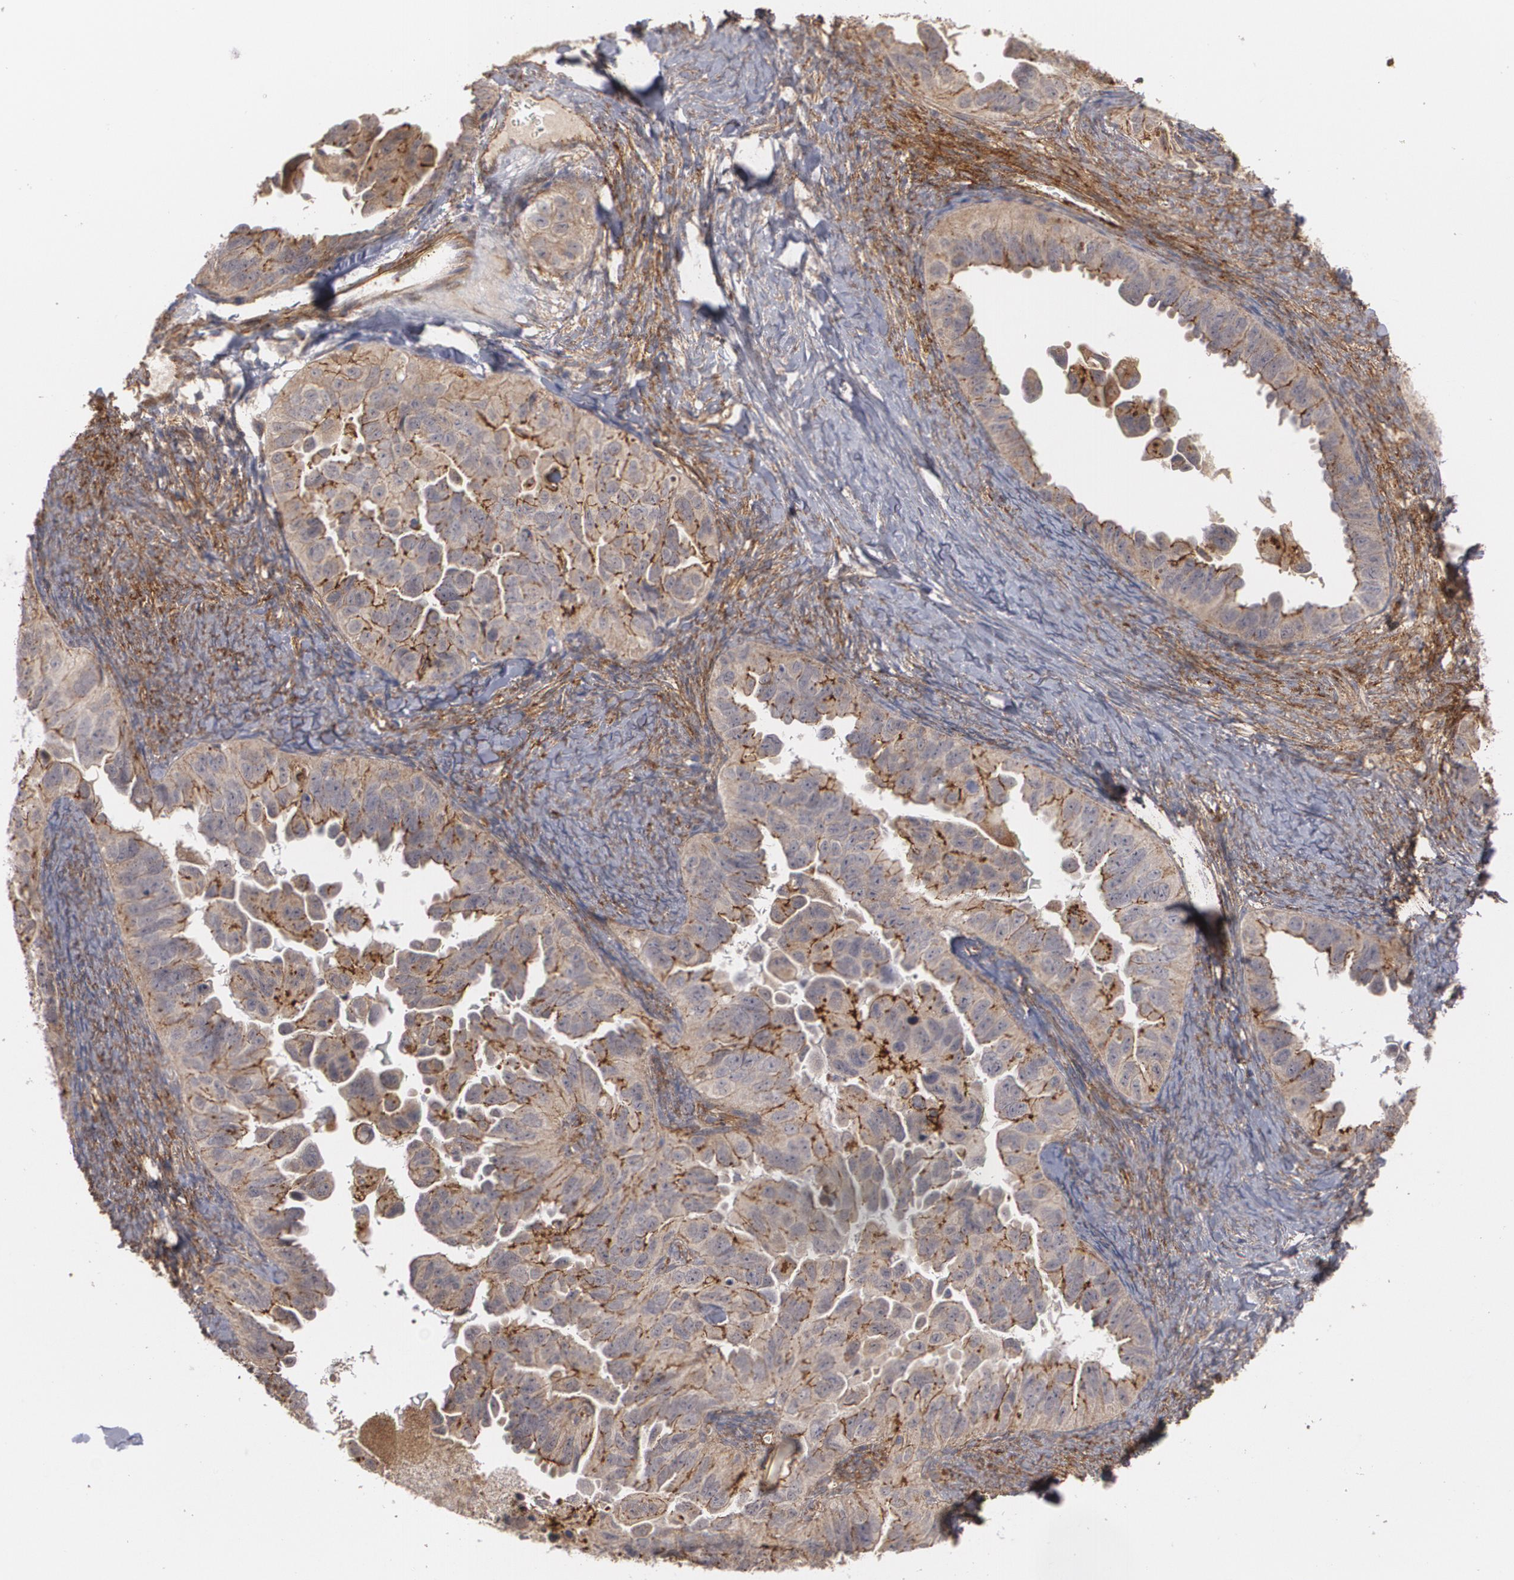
{"staining": {"intensity": "moderate", "quantity": ">75%", "location": "cytoplasmic/membranous"}, "tissue": "ovarian cancer", "cell_type": "Tumor cells", "image_type": "cancer", "snomed": [{"axis": "morphology", "description": "Cystadenocarcinoma, serous, NOS"}, {"axis": "topography", "description": "Ovary"}], "caption": "The histopathology image demonstrates immunohistochemical staining of ovarian cancer (serous cystadenocarcinoma). There is moderate cytoplasmic/membranous expression is identified in about >75% of tumor cells.", "gene": "TJP1", "patient": {"sex": "female", "age": 82}}